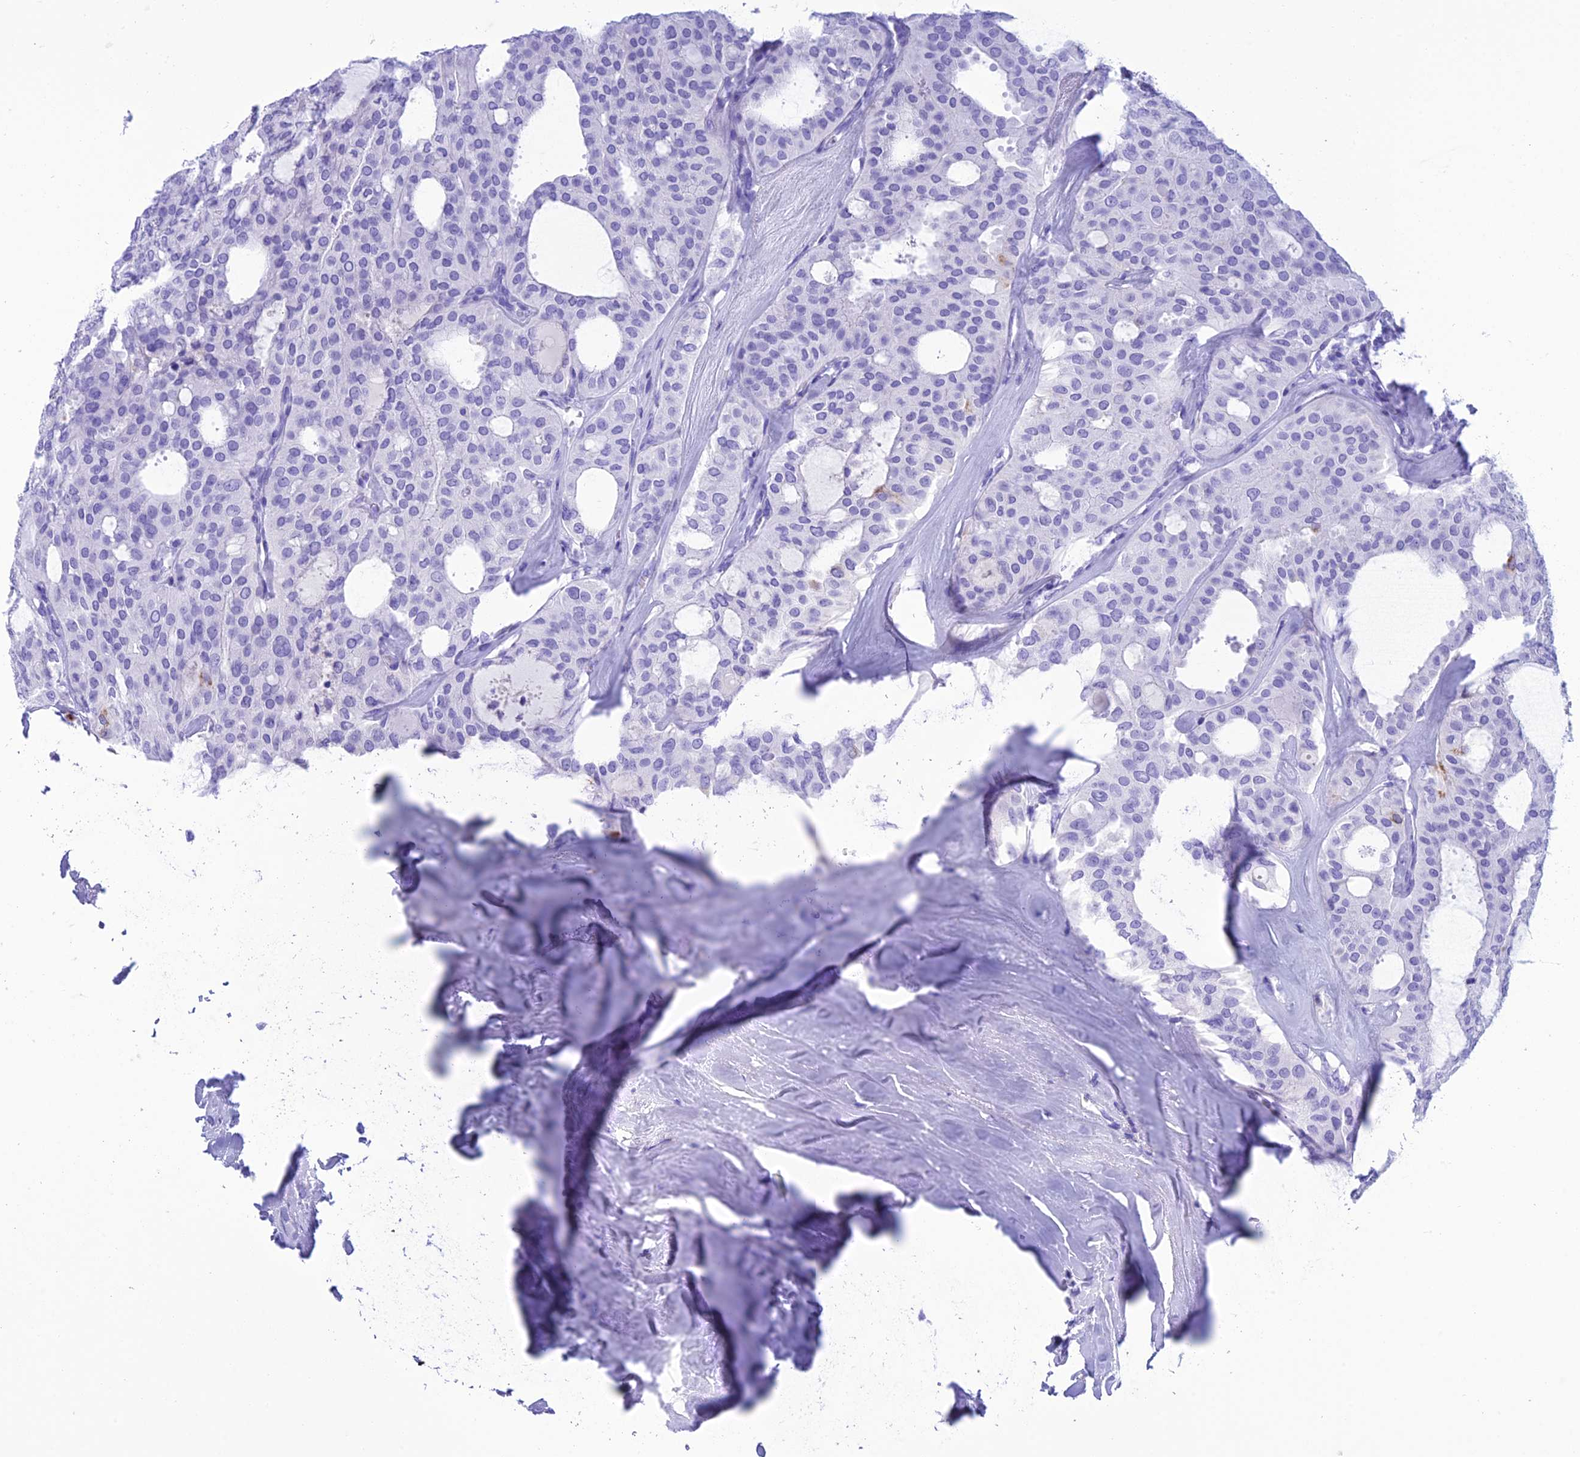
{"staining": {"intensity": "negative", "quantity": "none", "location": "none"}, "tissue": "thyroid cancer", "cell_type": "Tumor cells", "image_type": "cancer", "snomed": [{"axis": "morphology", "description": "Follicular adenoma carcinoma, NOS"}, {"axis": "topography", "description": "Thyroid gland"}], "caption": "There is no significant staining in tumor cells of thyroid cancer.", "gene": "TRAM1L1", "patient": {"sex": "male", "age": 75}}